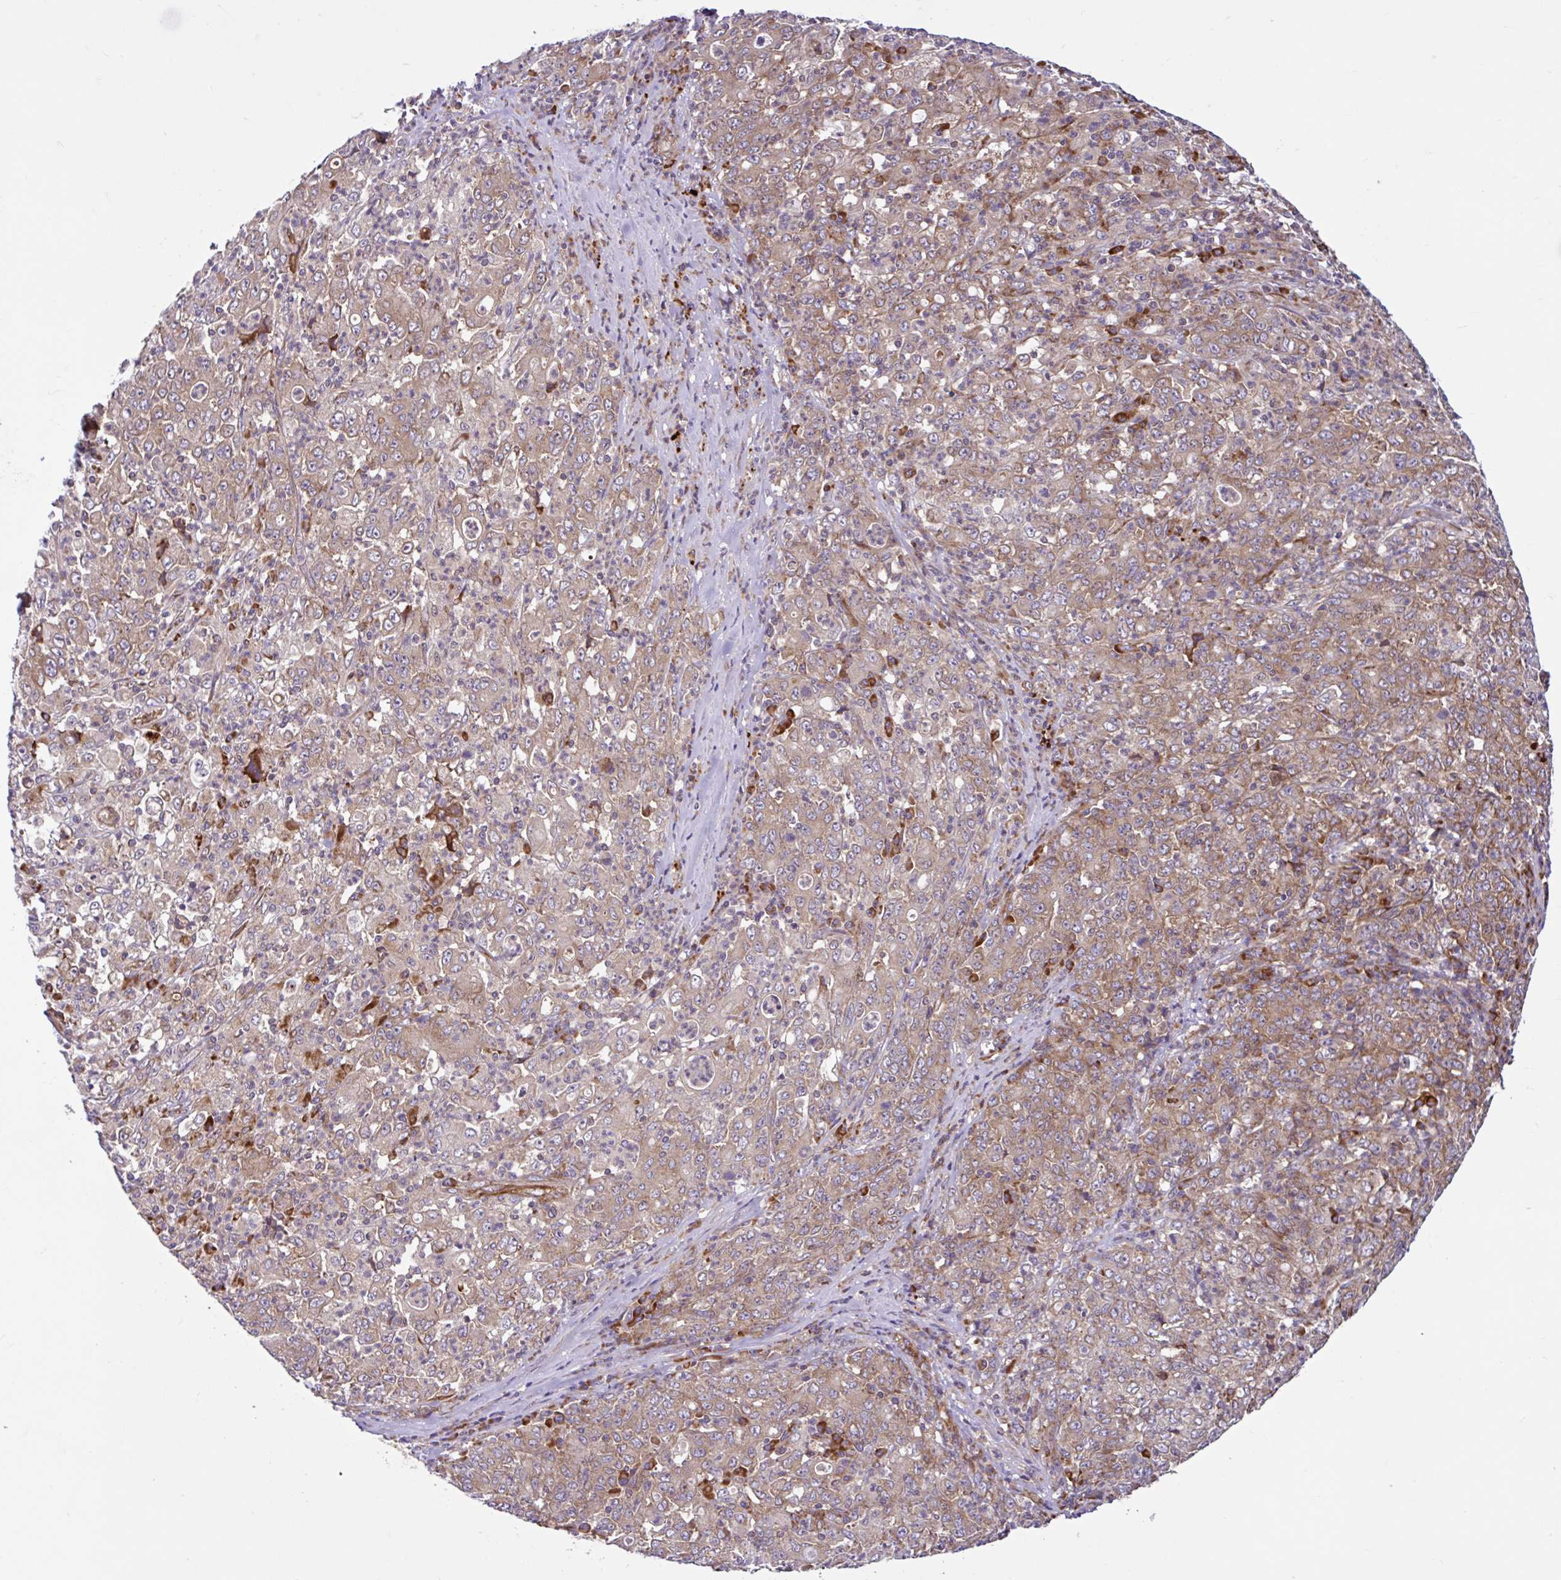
{"staining": {"intensity": "weak", "quantity": "25%-75%", "location": "cytoplasmic/membranous"}, "tissue": "stomach cancer", "cell_type": "Tumor cells", "image_type": "cancer", "snomed": [{"axis": "morphology", "description": "Adenocarcinoma, NOS"}, {"axis": "topography", "description": "Stomach, lower"}], "caption": "Stomach adenocarcinoma was stained to show a protein in brown. There is low levels of weak cytoplasmic/membranous expression in approximately 25%-75% of tumor cells. The protein is shown in brown color, while the nuclei are stained blue.", "gene": "NTPCR", "patient": {"sex": "female", "age": 71}}